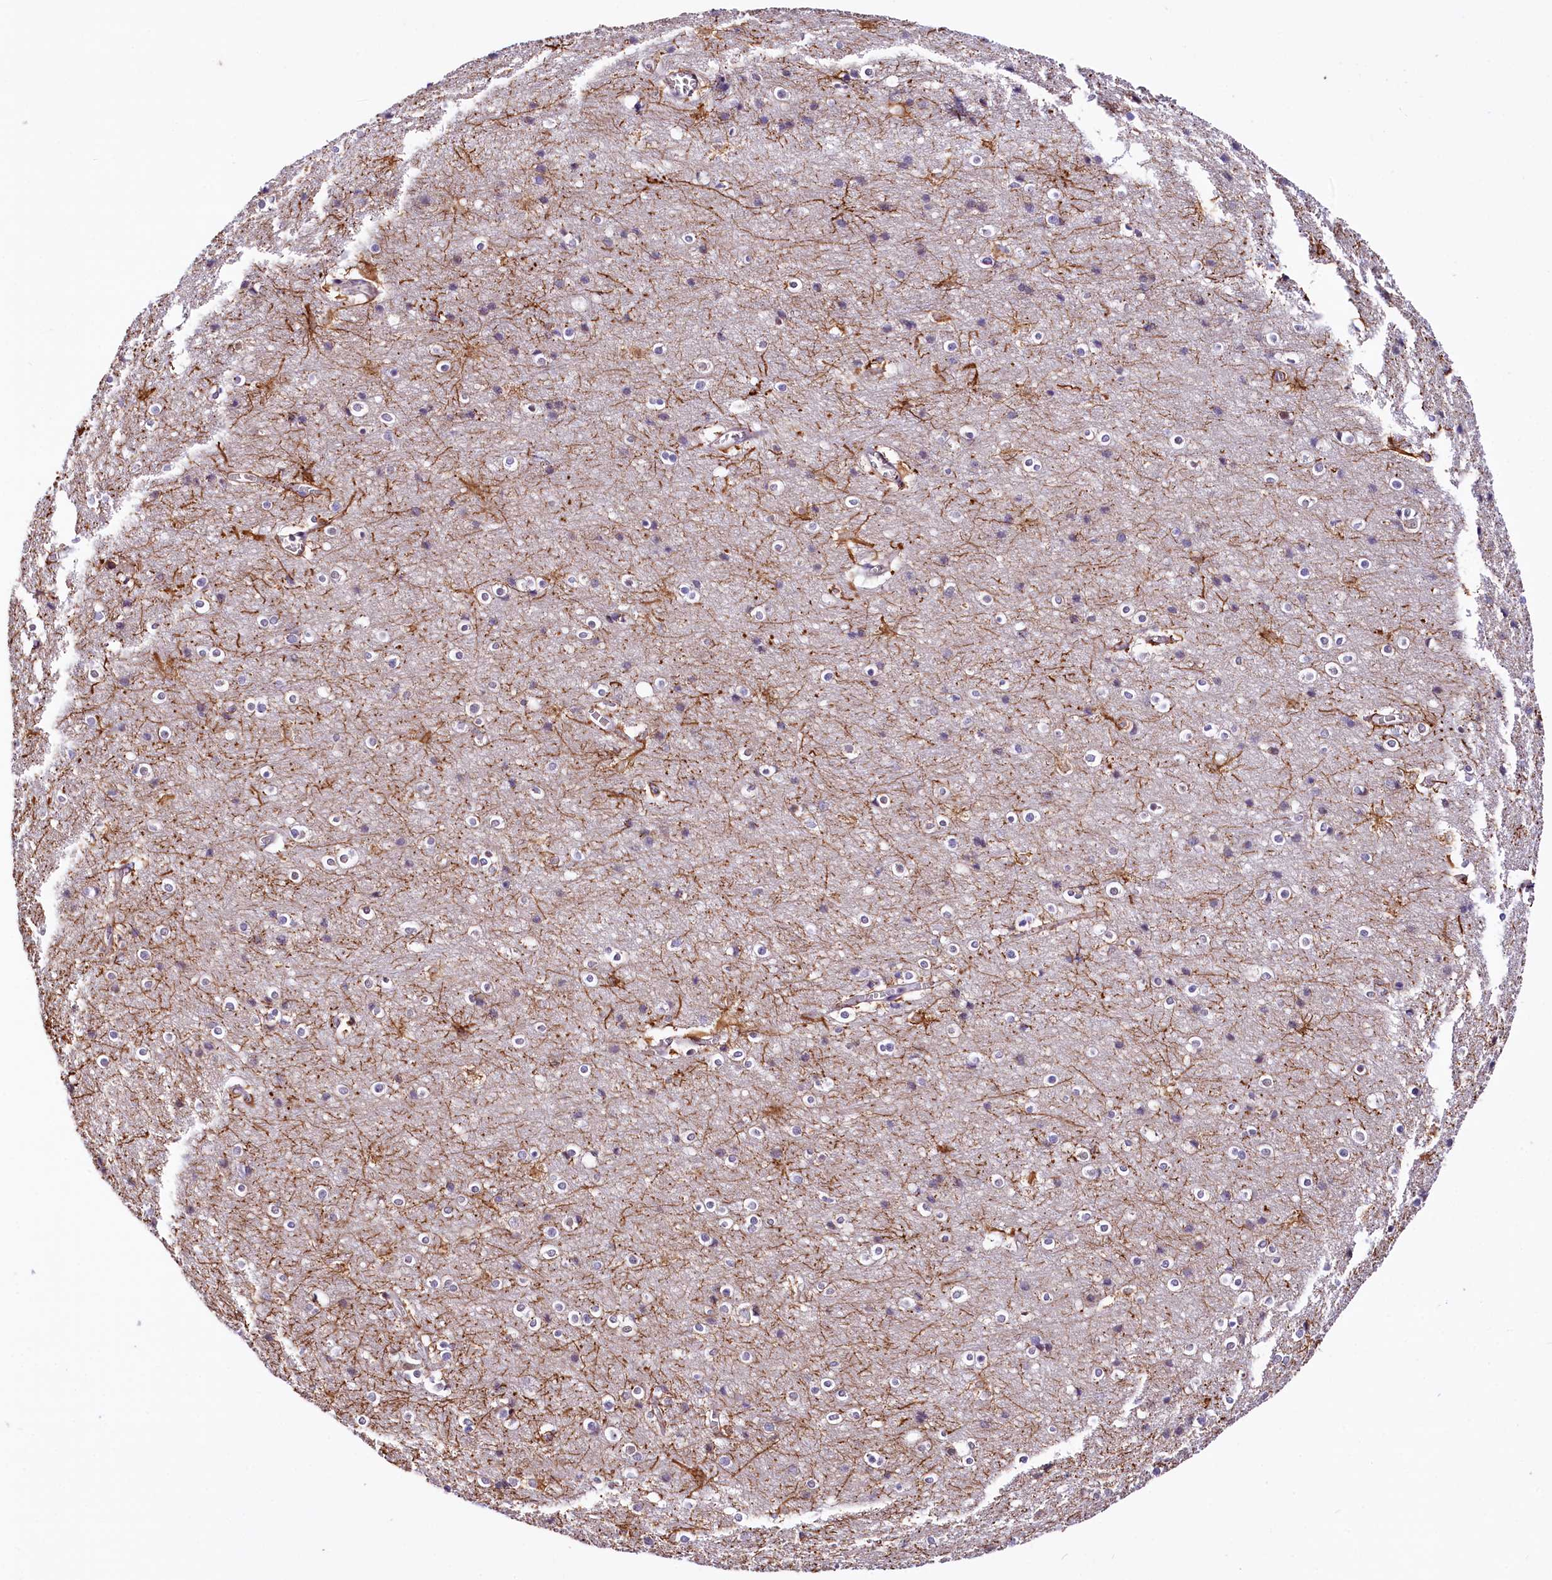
{"staining": {"intensity": "weak", "quantity": ">75%", "location": "cytoplasmic/membranous"}, "tissue": "cerebral cortex", "cell_type": "Endothelial cells", "image_type": "normal", "snomed": [{"axis": "morphology", "description": "Normal tissue, NOS"}, {"axis": "topography", "description": "Cerebral cortex"}], "caption": "The histopathology image shows immunohistochemical staining of benign cerebral cortex. There is weak cytoplasmic/membranous positivity is appreciated in approximately >75% of endothelial cells. (DAB (3,3'-diaminobenzidine) IHC with brightfield microscopy, high magnification).", "gene": "CEP295", "patient": {"sex": "male", "age": 54}}